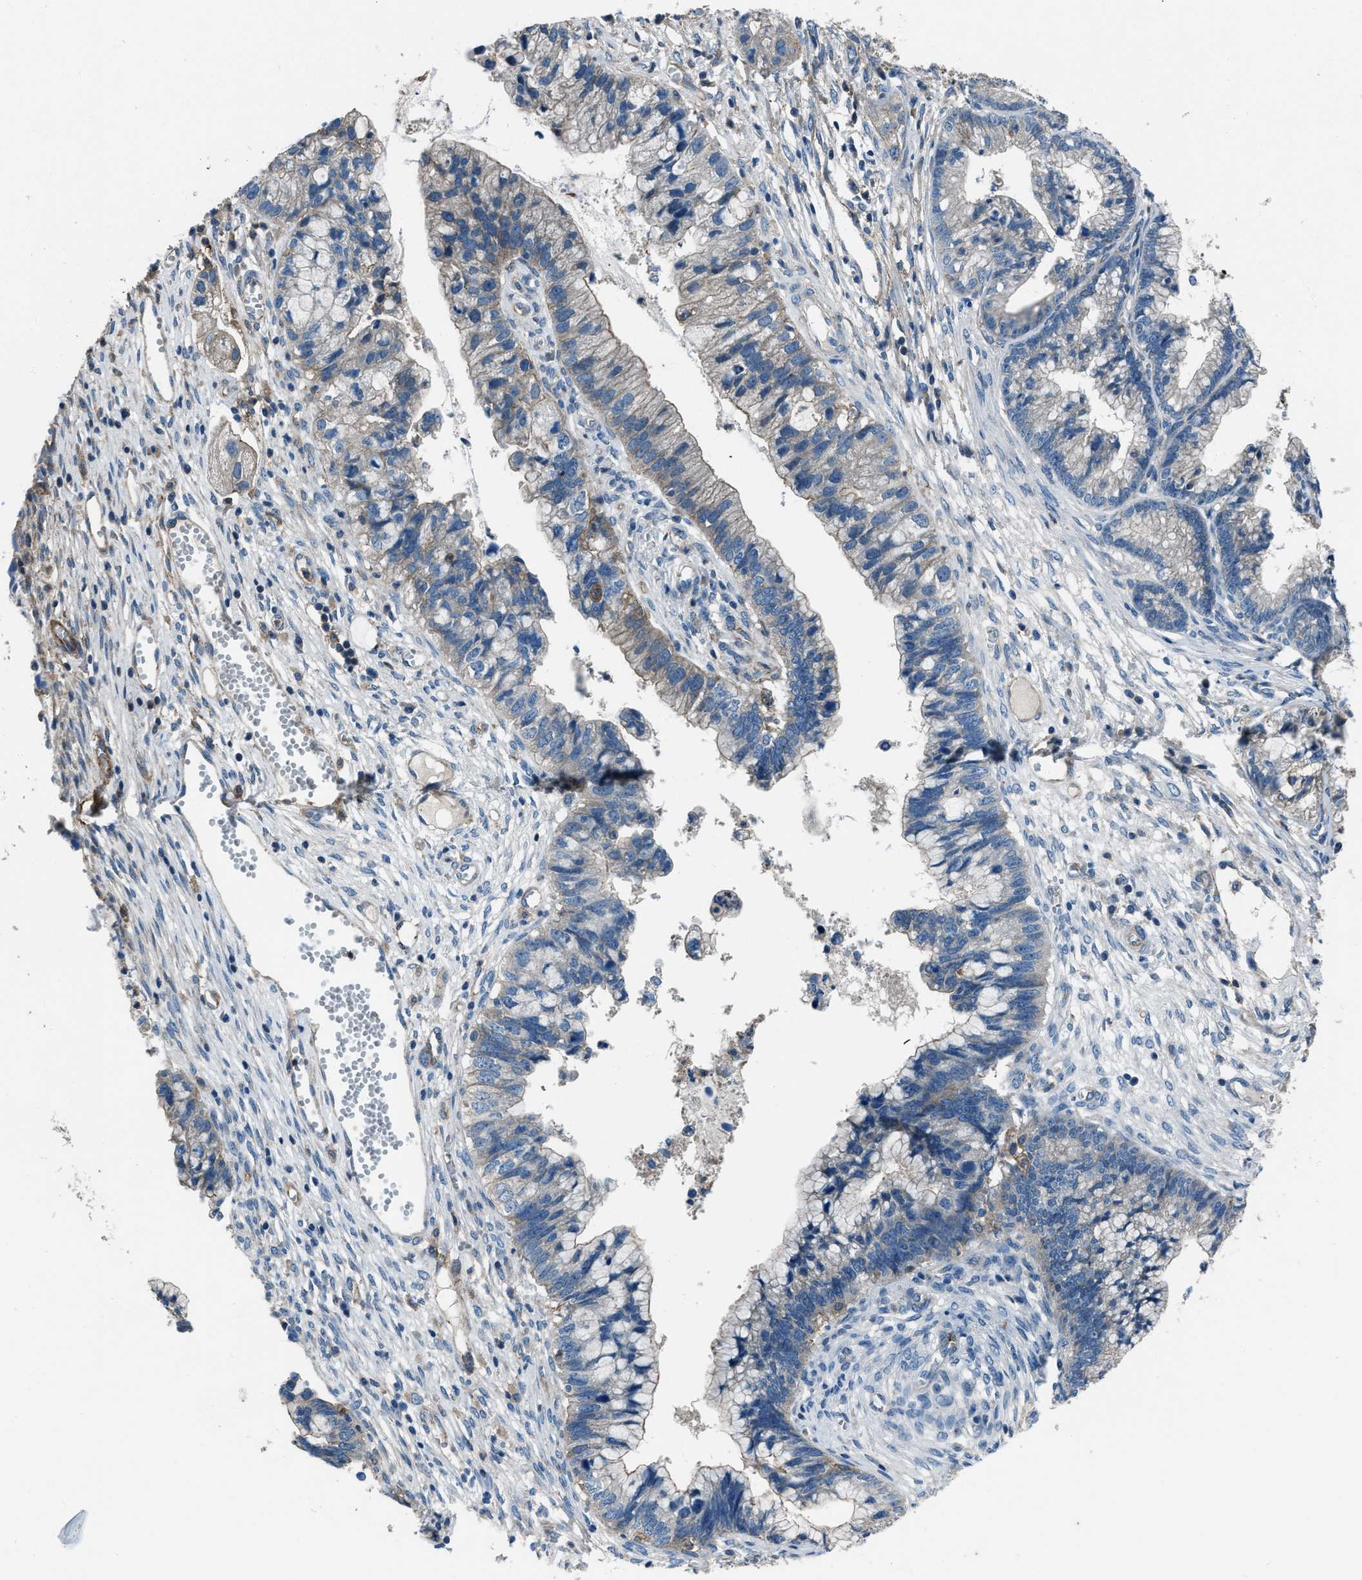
{"staining": {"intensity": "moderate", "quantity": "<25%", "location": "cytoplasmic/membranous"}, "tissue": "cervical cancer", "cell_type": "Tumor cells", "image_type": "cancer", "snomed": [{"axis": "morphology", "description": "Adenocarcinoma, NOS"}, {"axis": "topography", "description": "Cervix"}], "caption": "Immunohistochemistry micrograph of human cervical cancer (adenocarcinoma) stained for a protein (brown), which demonstrates low levels of moderate cytoplasmic/membranous positivity in approximately <25% of tumor cells.", "gene": "SVIL", "patient": {"sex": "female", "age": 44}}